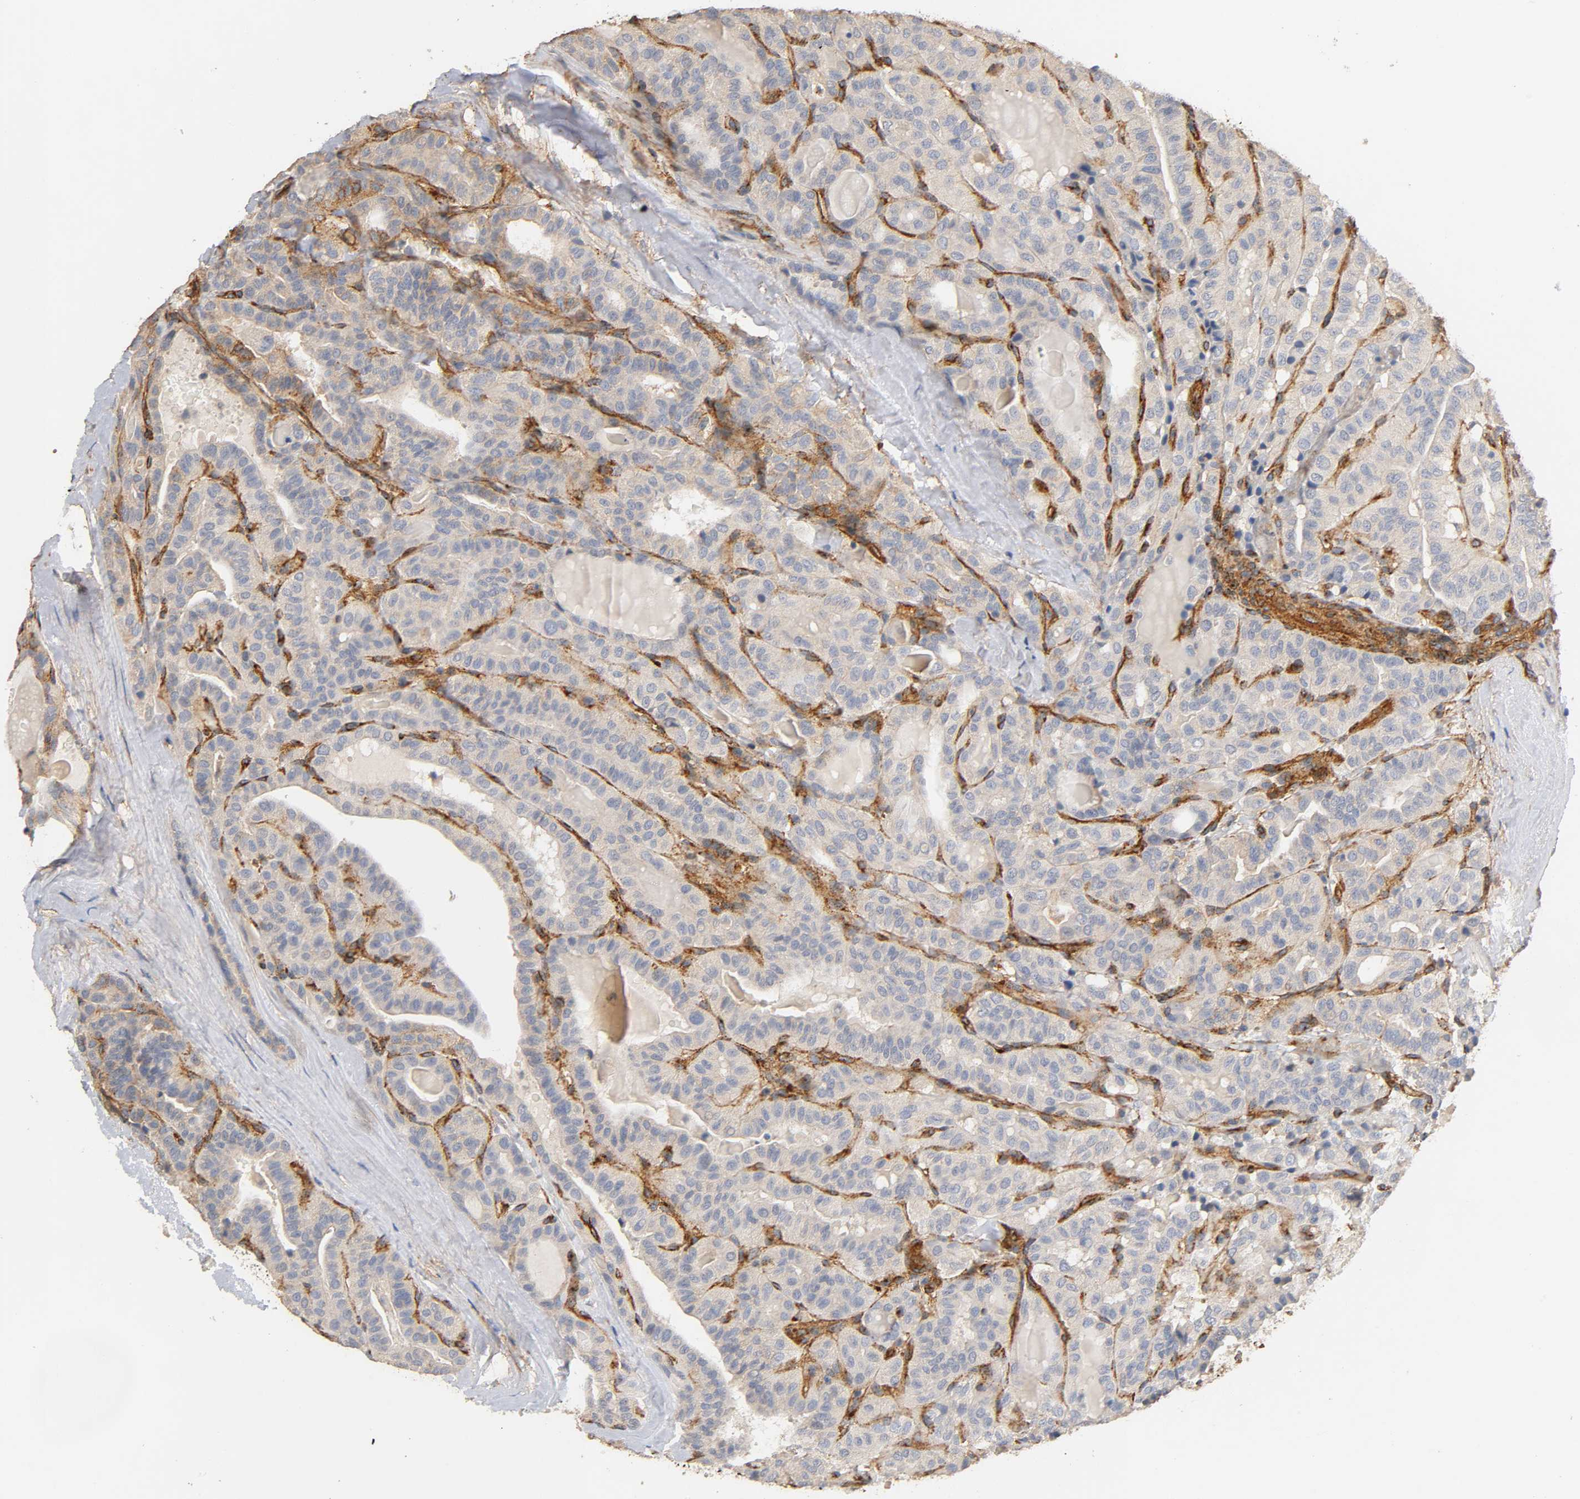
{"staining": {"intensity": "weak", "quantity": "<25%", "location": "cytoplasmic/membranous"}, "tissue": "thyroid cancer", "cell_type": "Tumor cells", "image_type": "cancer", "snomed": [{"axis": "morphology", "description": "Papillary adenocarcinoma, NOS"}, {"axis": "topography", "description": "Thyroid gland"}], "caption": "Micrograph shows no protein staining in tumor cells of thyroid cancer (papillary adenocarcinoma) tissue.", "gene": "IFITM3", "patient": {"sex": "male", "age": 77}}